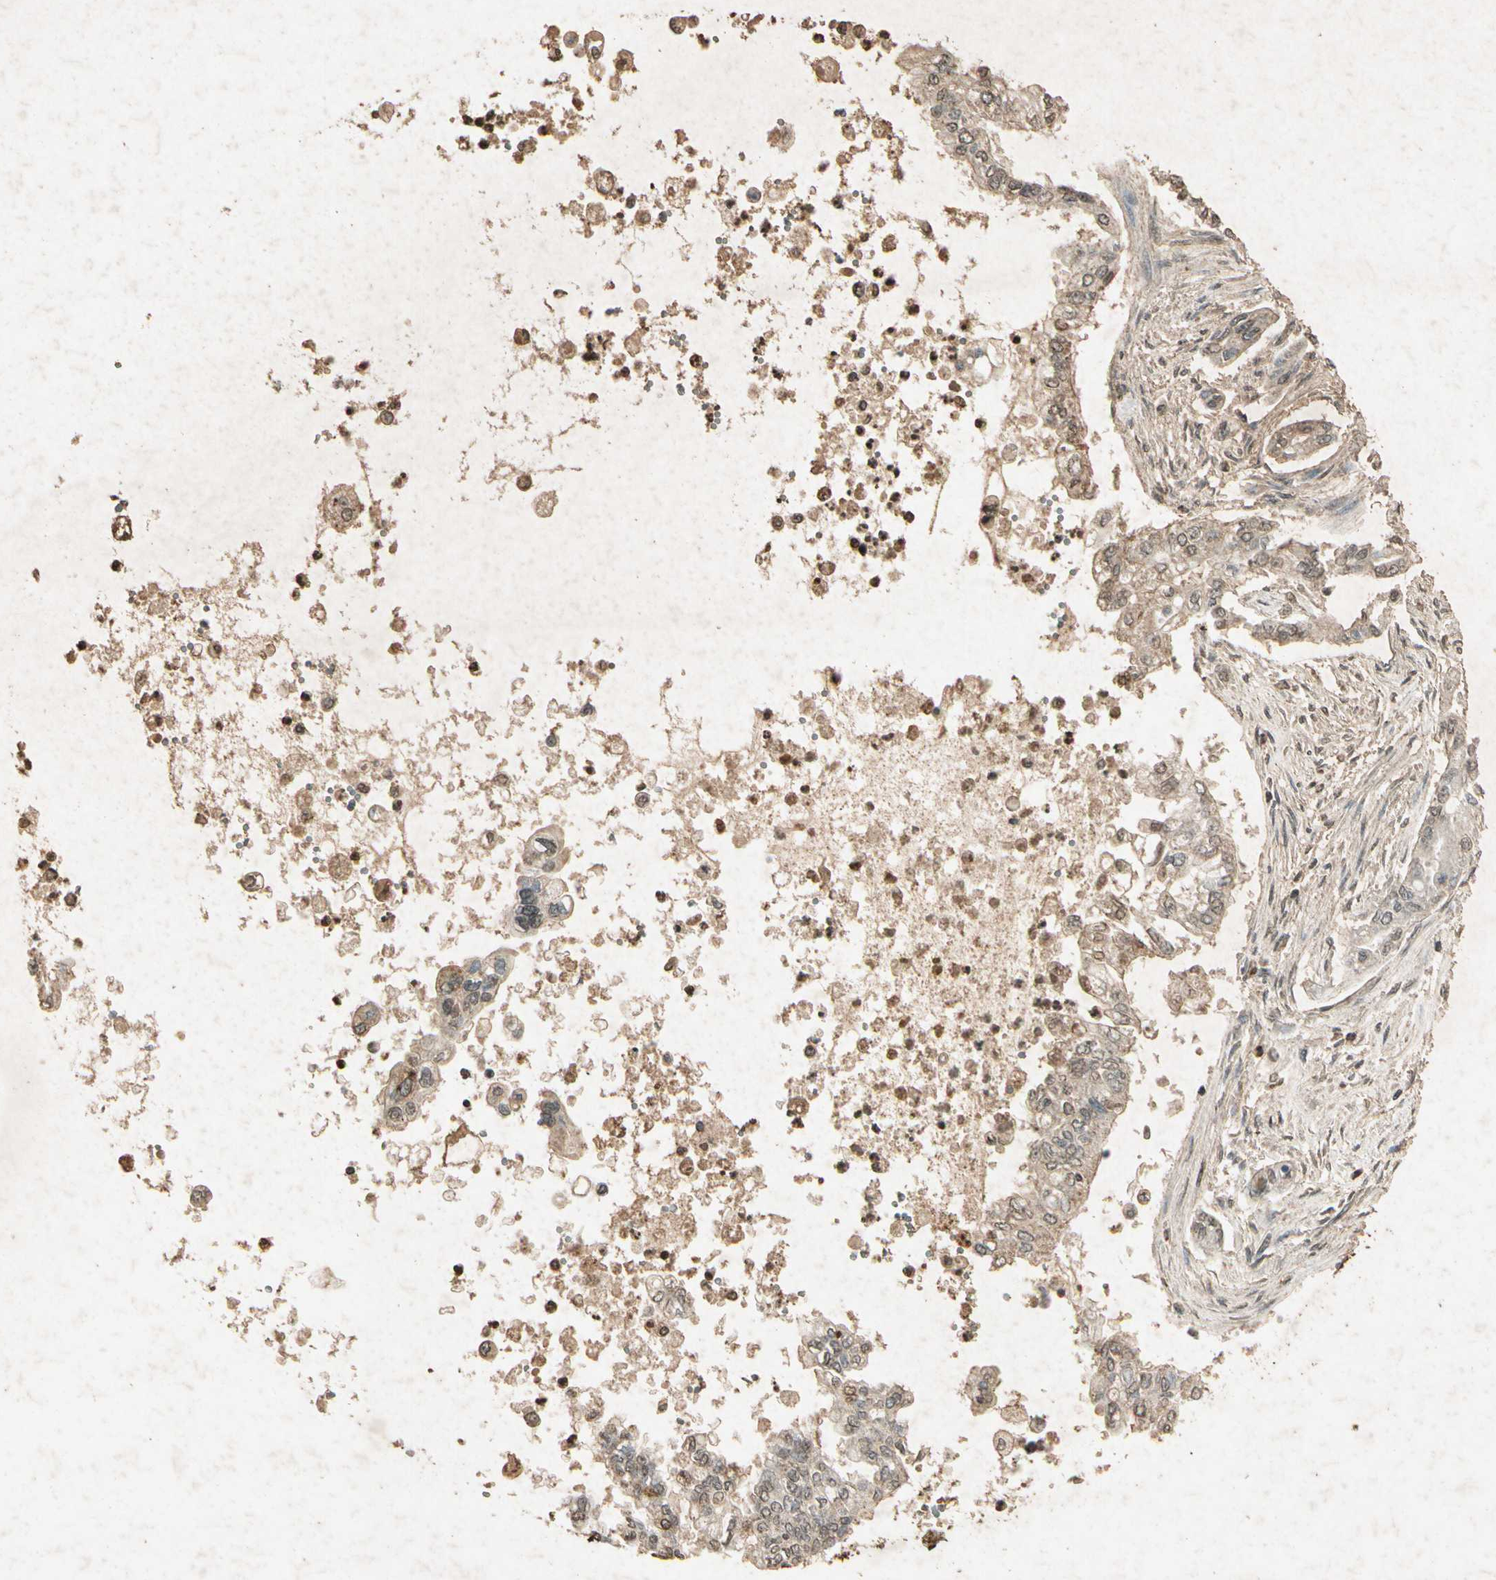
{"staining": {"intensity": "weak", "quantity": "25%-75%", "location": "cytoplasmic/membranous"}, "tissue": "pancreatic cancer", "cell_type": "Tumor cells", "image_type": "cancer", "snomed": [{"axis": "morphology", "description": "Normal tissue, NOS"}, {"axis": "topography", "description": "Pancreas"}], "caption": "Protein expression analysis of pancreatic cancer exhibits weak cytoplasmic/membranous staining in about 25%-75% of tumor cells. Using DAB (brown) and hematoxylin (blue) stains, captured at high magnification using brightfield microscopy.", "gene": "GC", "patient": {"sex": "male", "age": 42}}